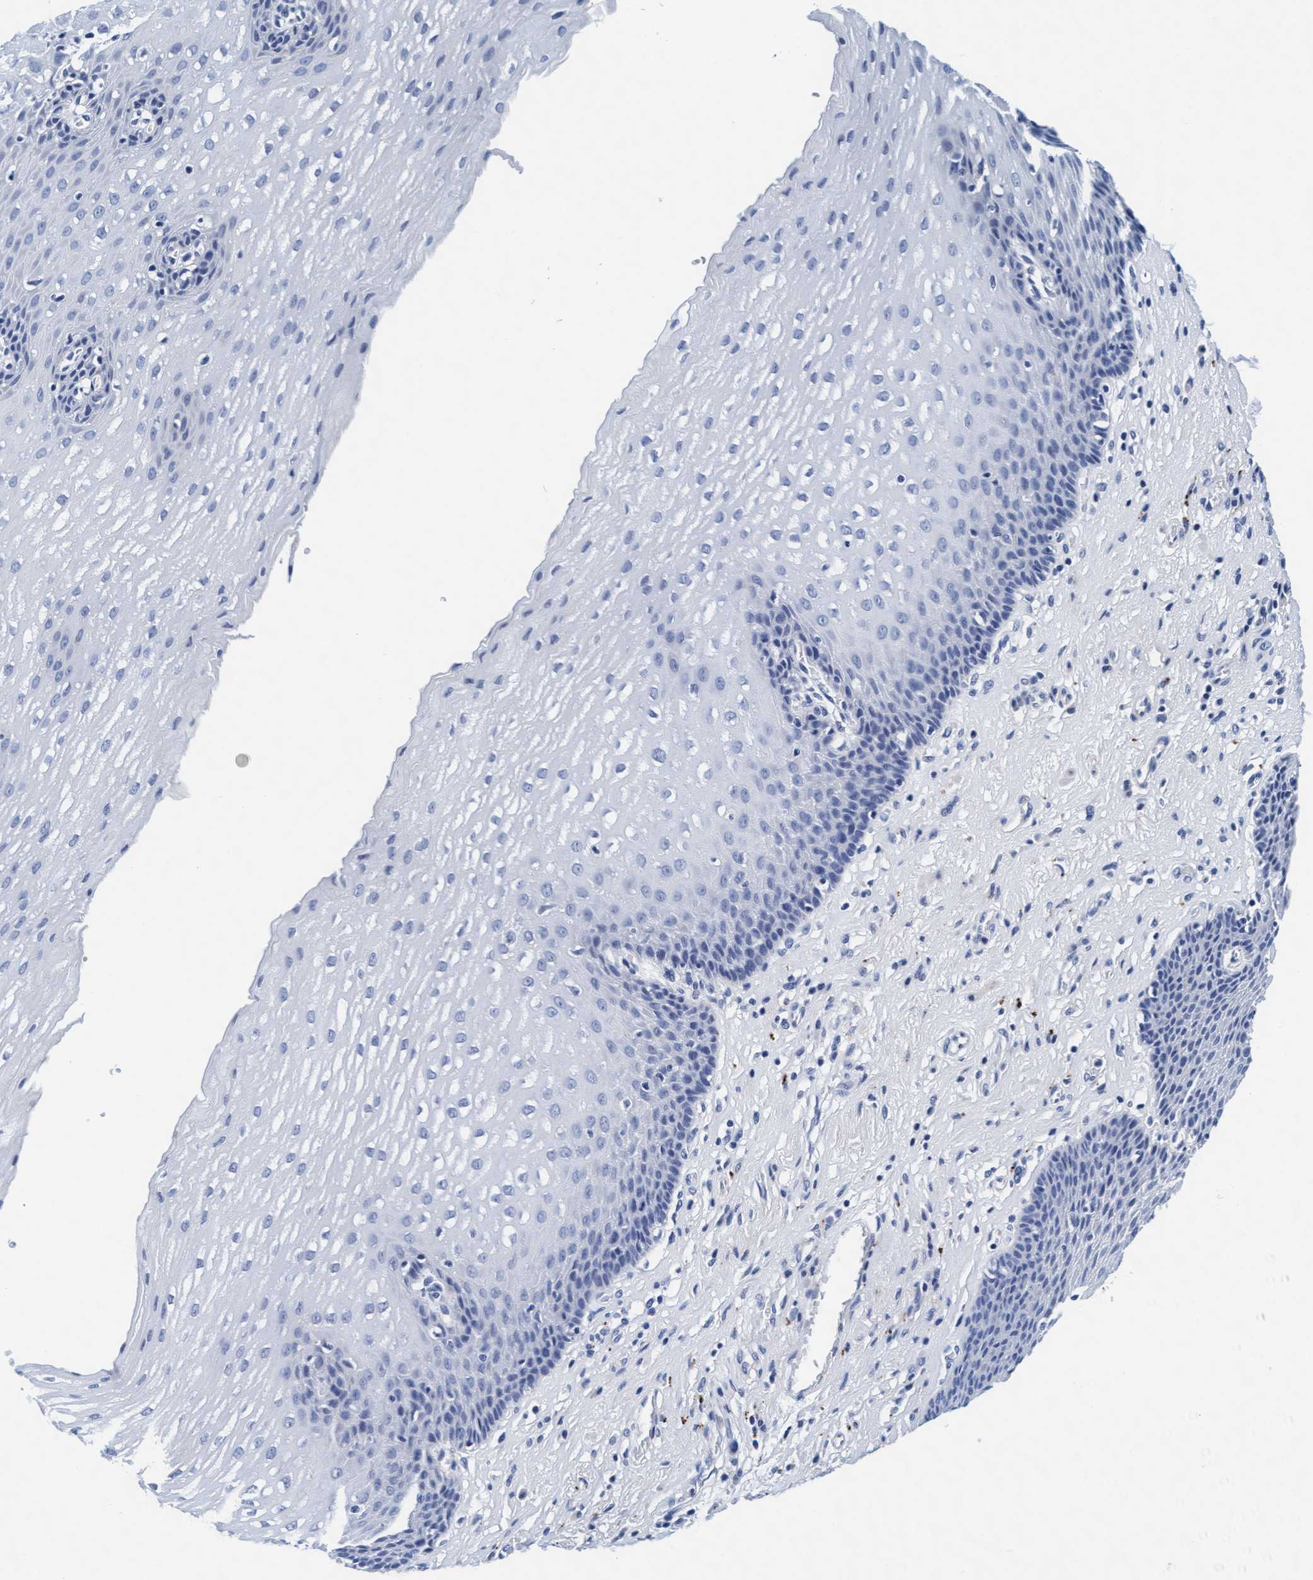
{"staining": {"intensity": "negative", "quantity": "none", "location": "none"}, "tissue": "esophagus", "cell_type": "Squamous epithelial cells", "image_type": "normal", "snomed": [{"axis": "morphology", "description": "Normal tissue, NOS"}, {"axis": "topography", "description": "Esophagus"}], "caption": "DAB (3,3'-diaminobenzidine) immunohistochemical staining of benign esophagus reveals no significant expression in squamous epithelial cells.", "gene": "ARSG", "patient": {"sex": "male", "age": 48}}